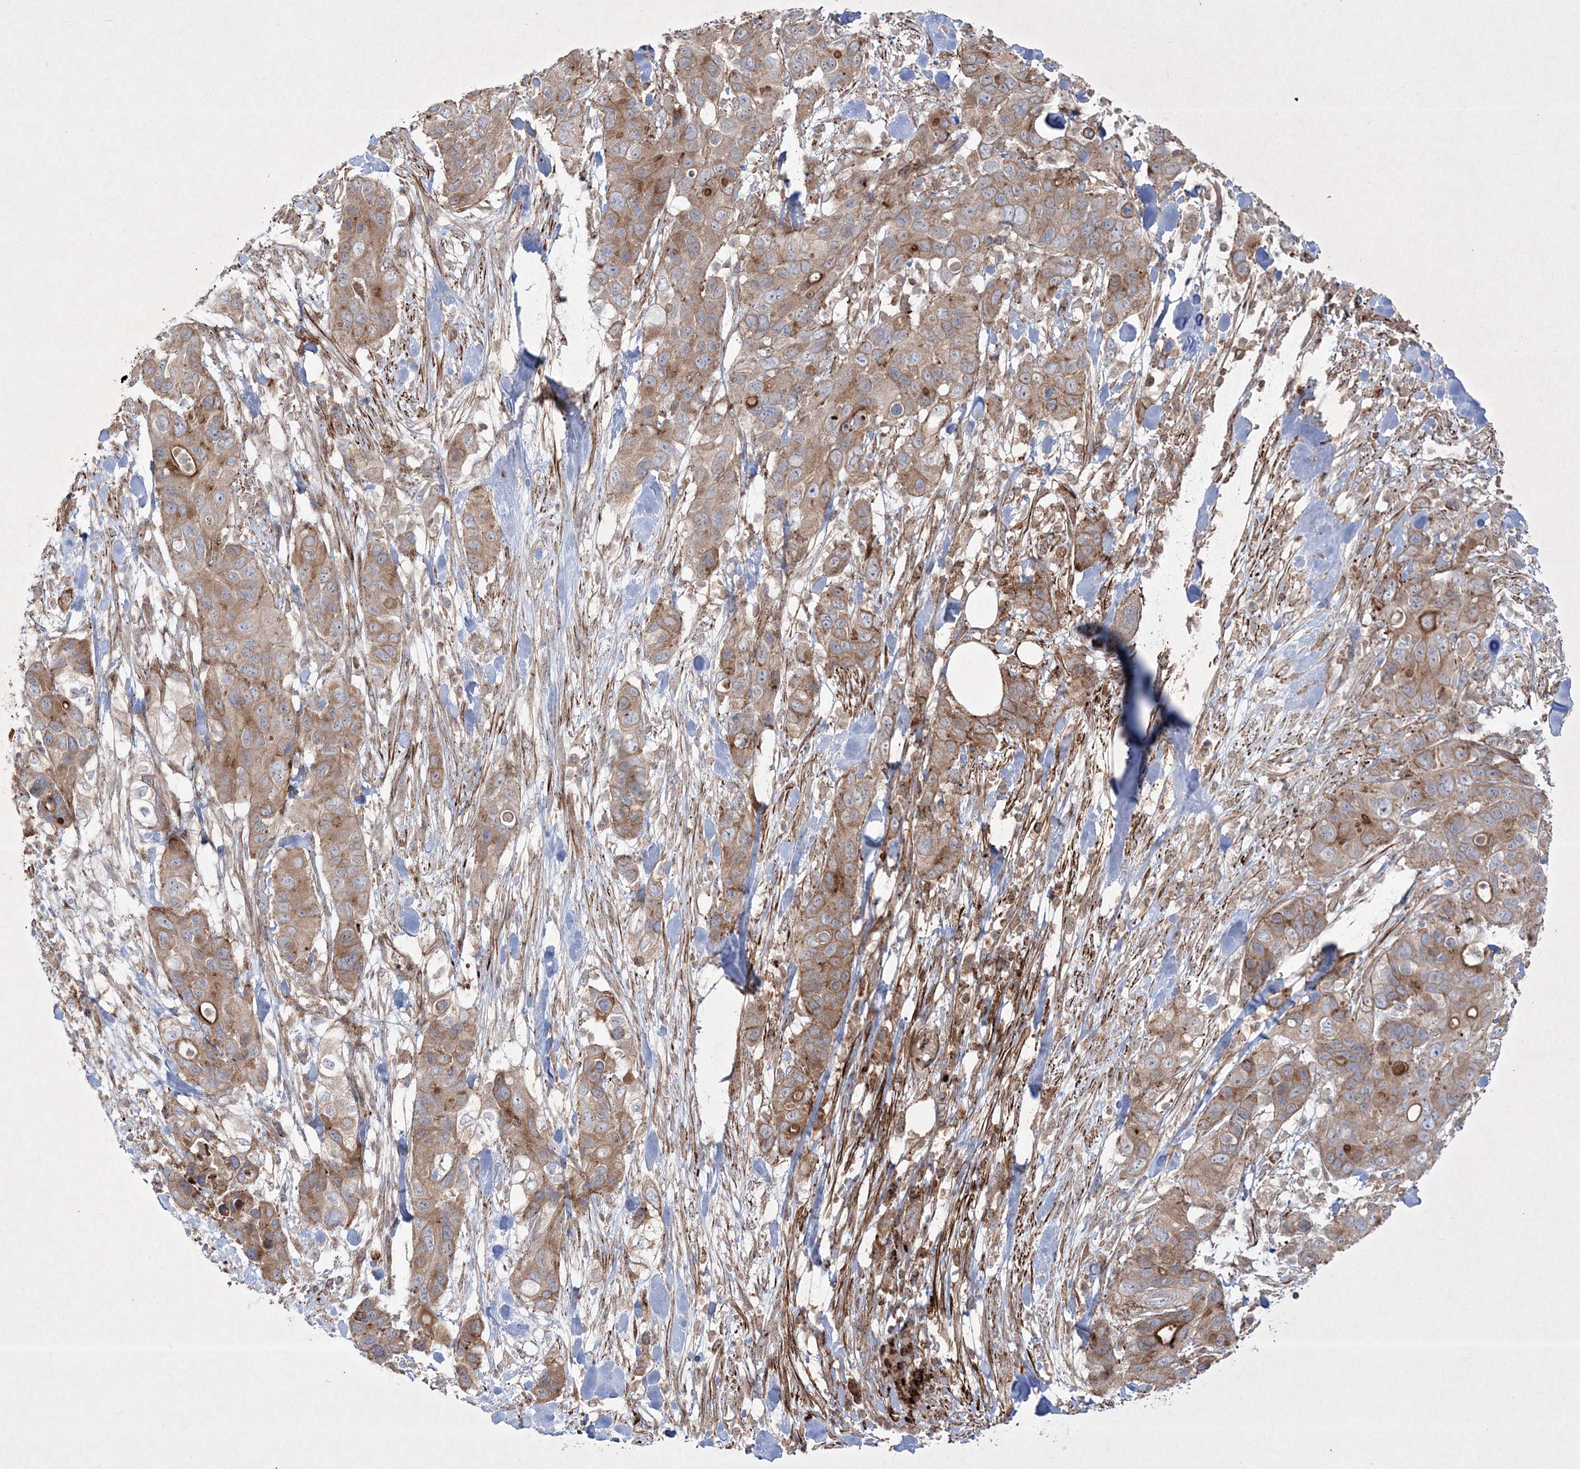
{"staining": {"intensity": "moderate", "quantity": ">75%", "location": "cytoplasmic/membranous"}, "tissue": "pancreatic cancer", "cell_type": "Tumor cells", "image_type": "cancer", "snomed": [{"axis": "morphology", "description": "Adenocarcinoma, NOS"}, {"axis": "topography", "description": "Pancreas"}], "caption": "This histopathology image reveals immunohistochemistry staining of human pancreatic cancer (adenocarcinoma), with medium moderate cytoplasmic/membranous positivity in approximately >75% of tumor cells.", "gene": "RICTOR", "patient": {"sex": "female", "age": 71}}